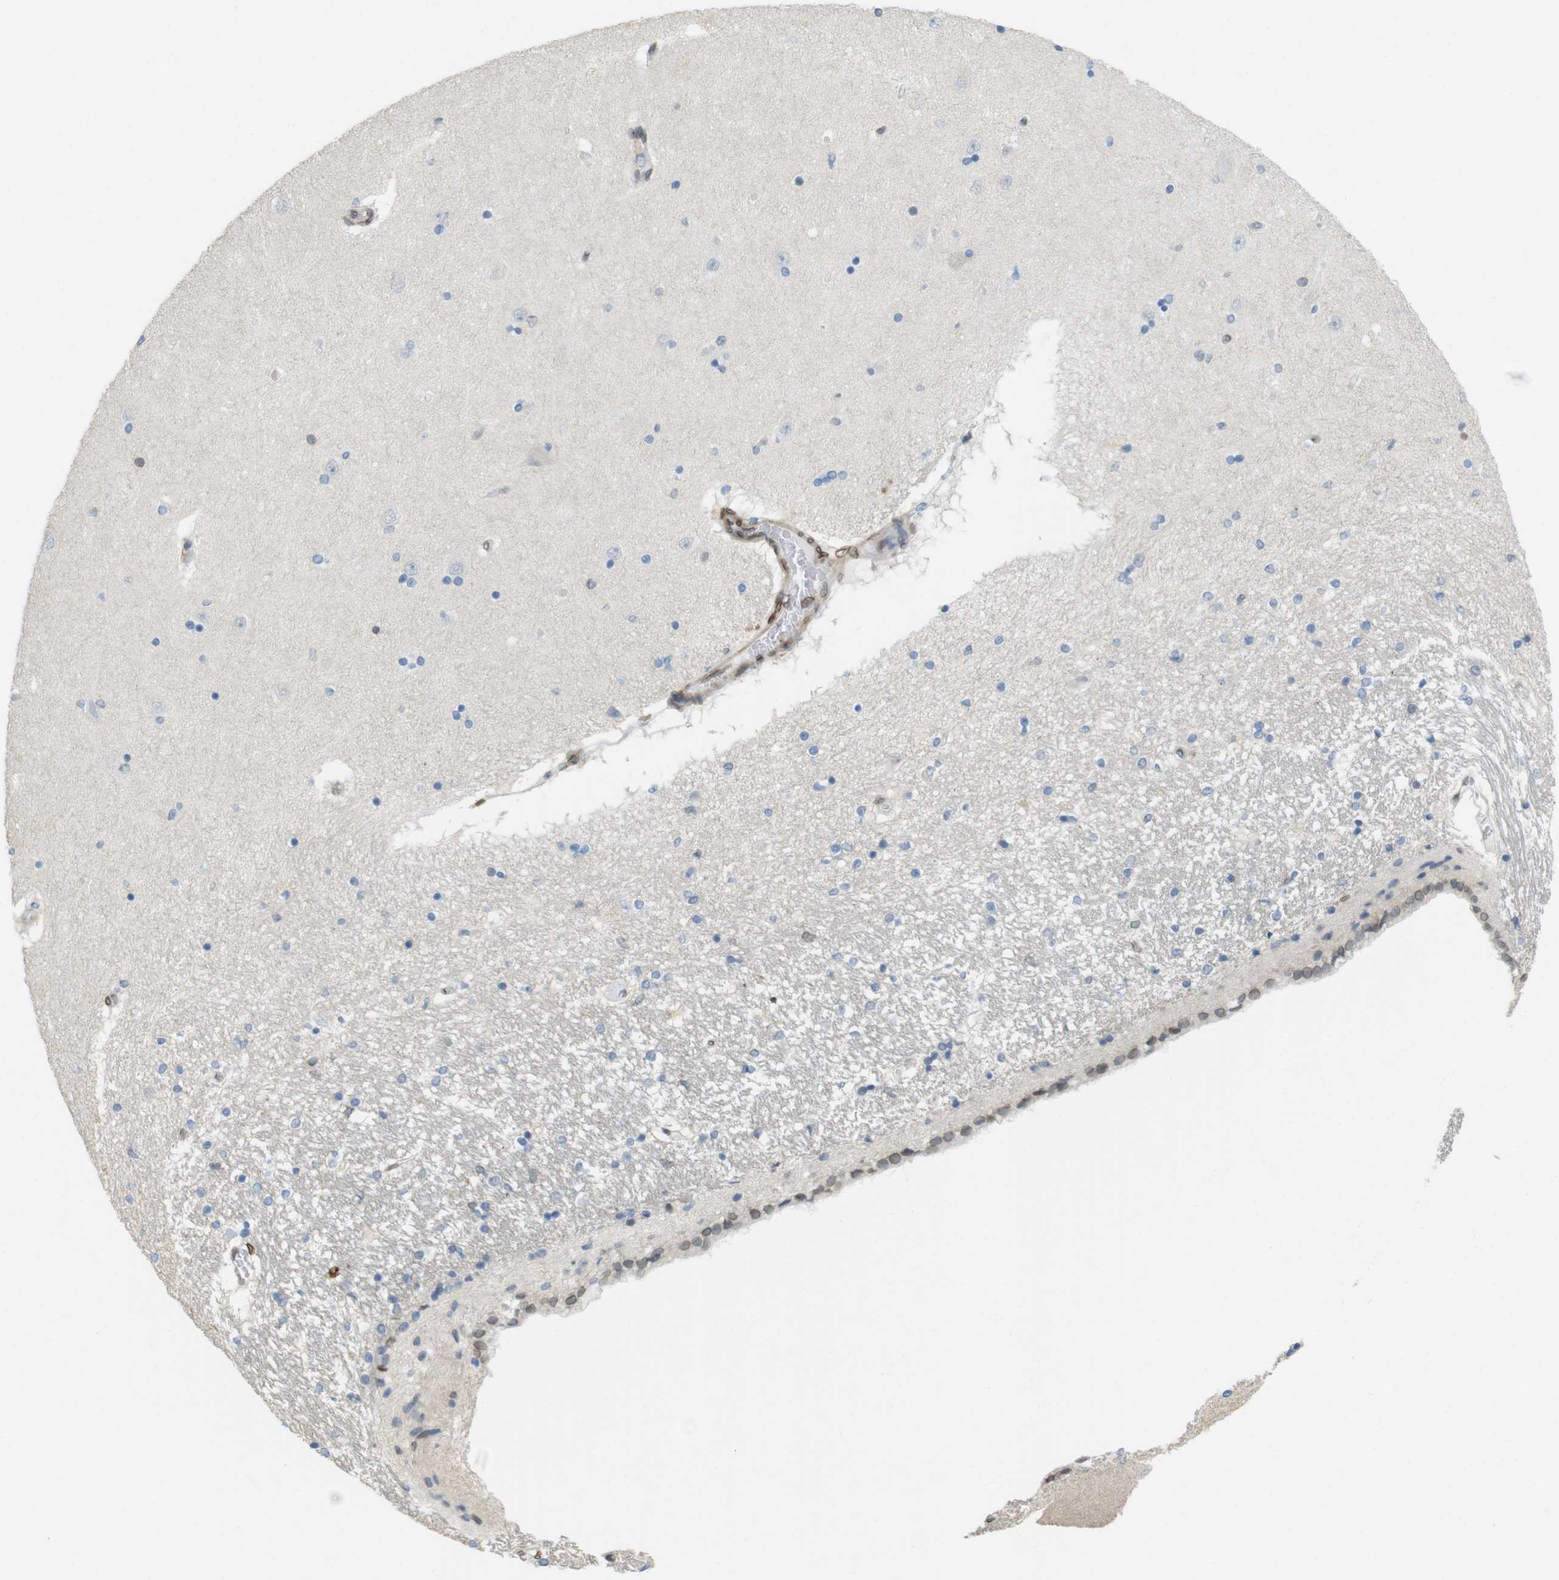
{"staining": {"intensity": "weak", "quantity": "<25%", "location": "cytoplasmic/membranous,nuclear"}, "tissue": "hippocampus", "cell_type": "Glial cells", "image_type": "normal", "snomed": [{"axis": "morphology", "description": "Normal tissue, NOS"}, {"axis": "topography", "description": "Hippocampus"}], "caption": "DAB immunohistochemical staining of benign human hippocampus demonstrates no significant positivity in glial cells. (DAB immunohistochemistry with hematoxylin counter stain).", "gene": "ARL6IP6", "patient": {"sex": "female", "age": 54}}